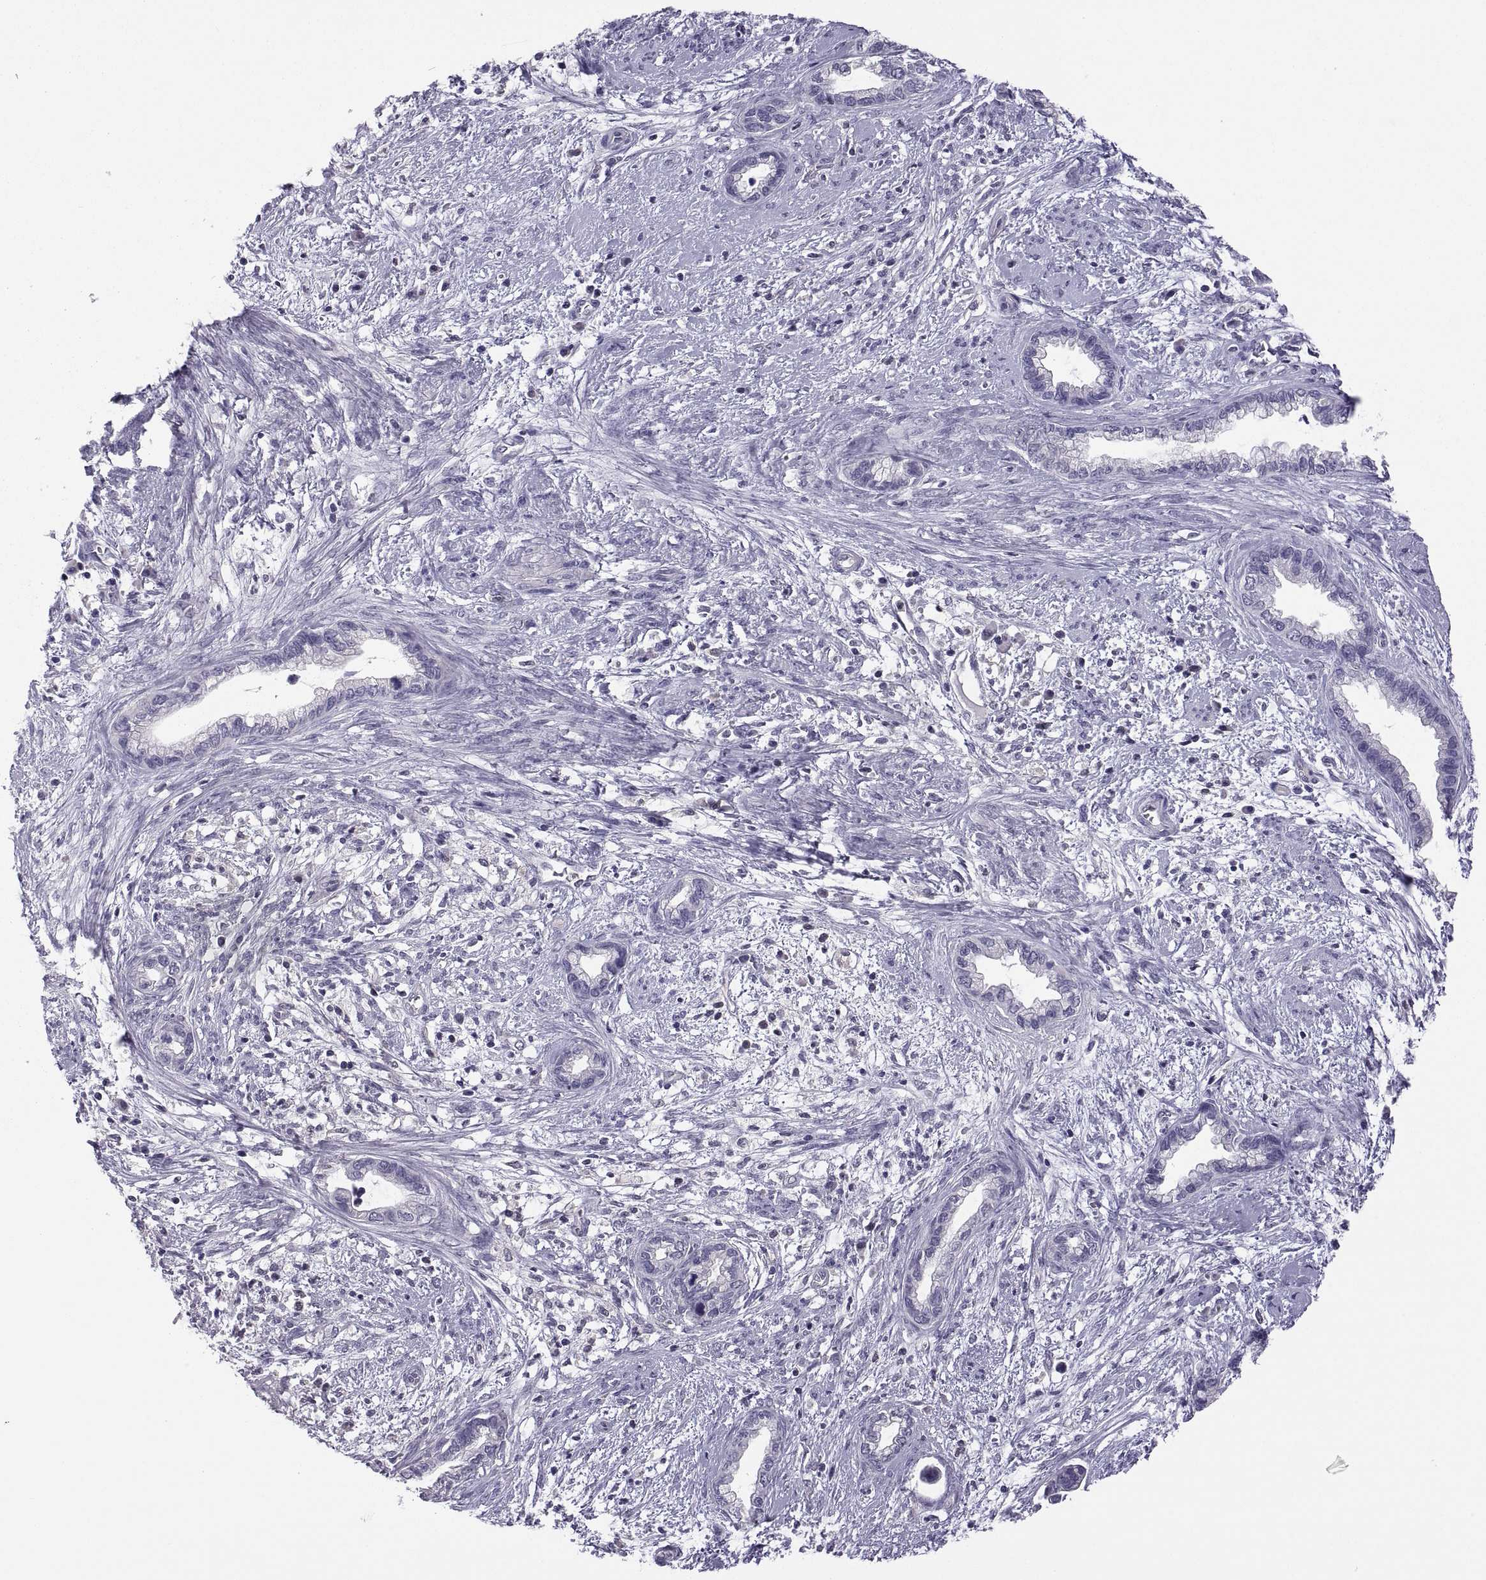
{"staining": {"intensity": "negative", "quantity": "none", "location": "none"}, "tissue": "cervical cancer", "cell_type": "Tumor cells", "image_type": "cancer", "snomed": [{"axis": "morphology", "description": "Adenocarcinoma, NOS"}, {"axis": "topography", "description": "Cervix"}], "caption": "Immunohistochemistry micrograph of neoplastic tissue: cervical adenocarcinoma stained with DAB shows no significant protein positivity in tumor cells.", "gene": "FGF9", "patient": {"sex": "female", "age": 62}}